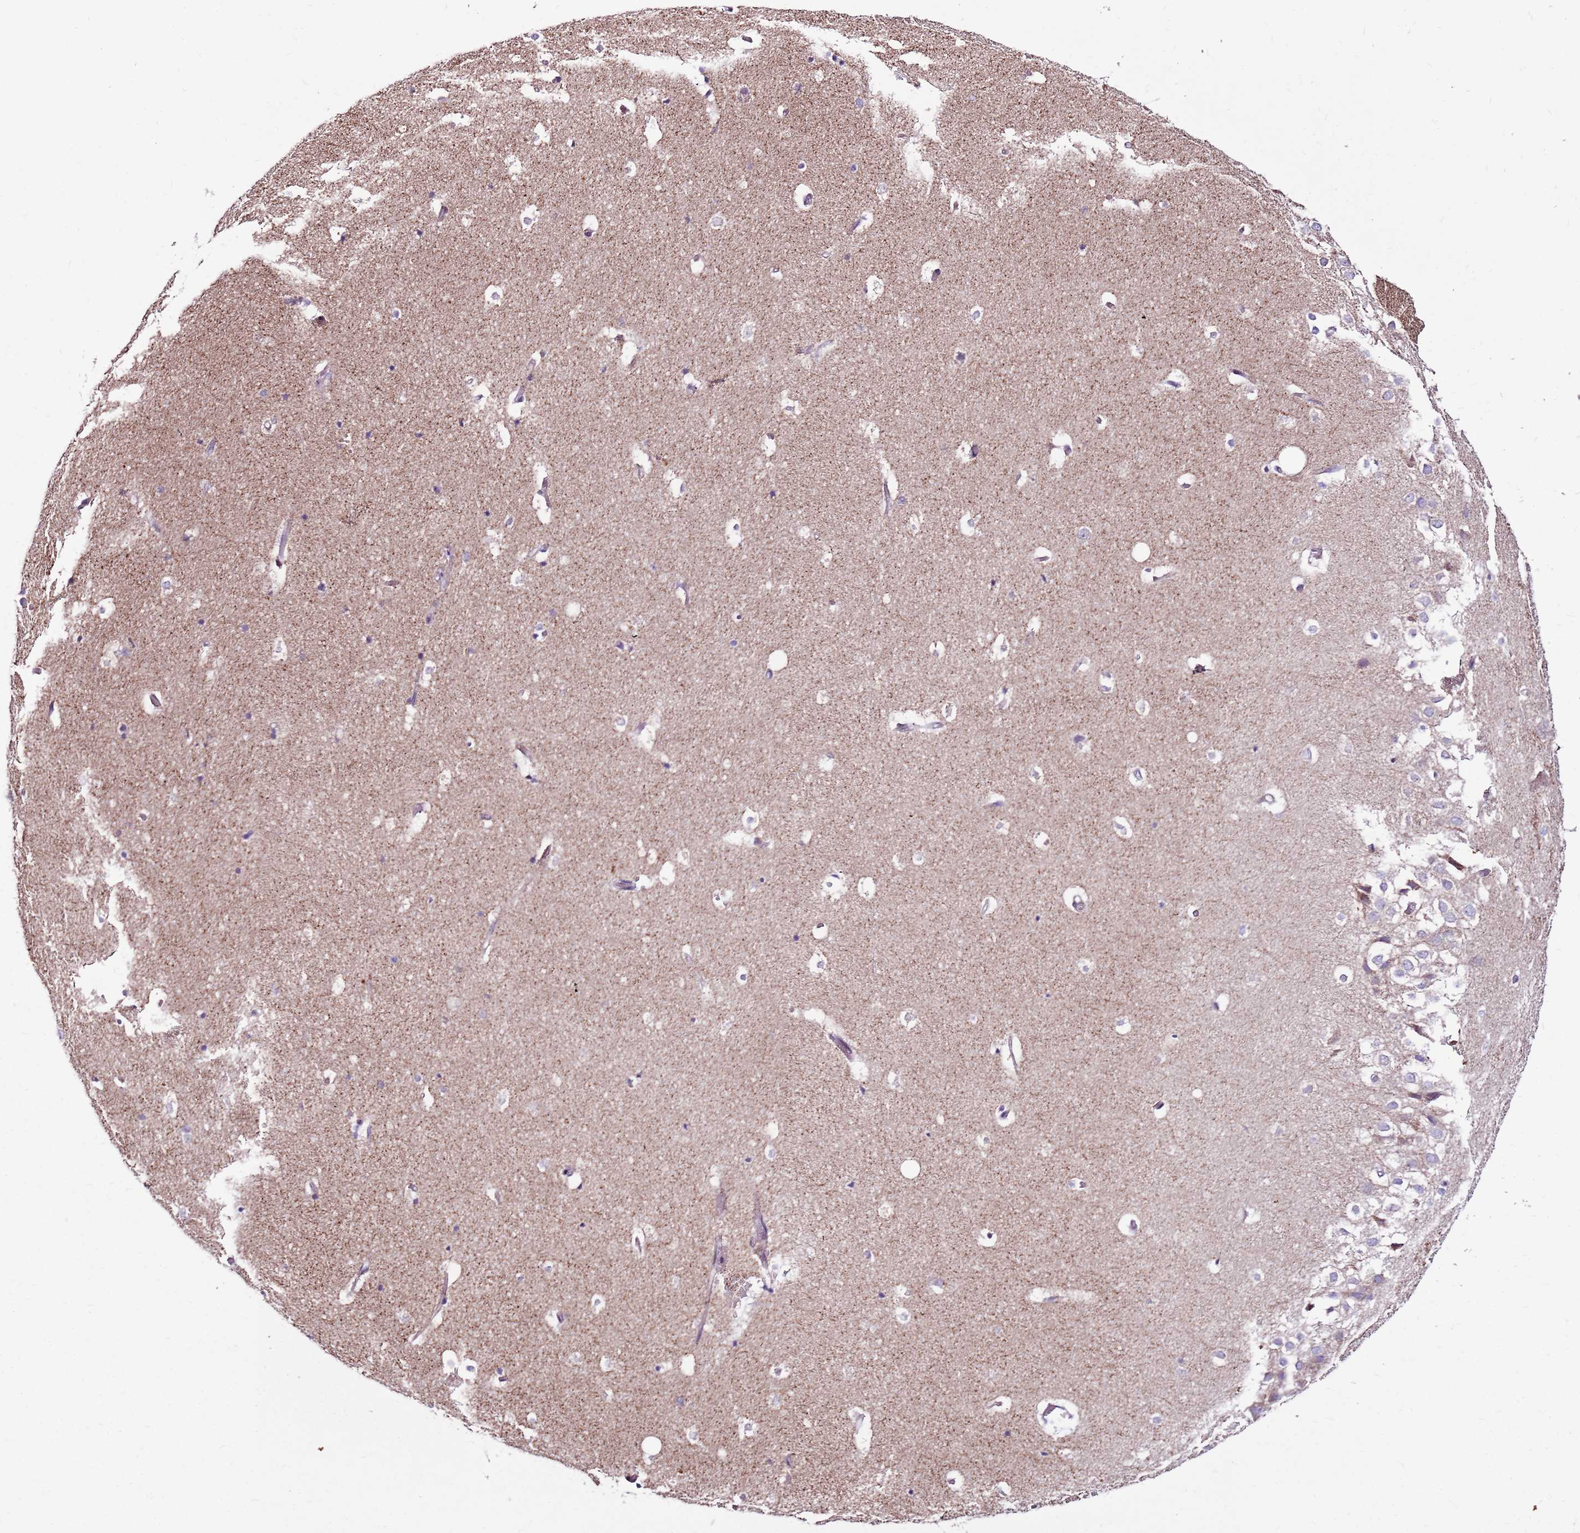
{"staining": {"intensity": "negative", "quantity": "none", "location": "none"}, "tissue": "hippocampus", "cell_type": "Glial cells", "image_type": "normal", "snomed": [{"axis": "morphology", "description": "Normal tissue, NOS"}, {"axis": "topography", "description": "Hippocampus"}], "caption": "Immunohistochemistry micrograph of normal hippocampus: human hippocampus stained with DAB (3,3'-diaminobenzidine) demonstrates no significant protein staining in glial cells. (Brightfield microscopy of DAB IHC at high magnification).", "gene": "HECTD4", "patient": {"sex": "female", "age": 52}}